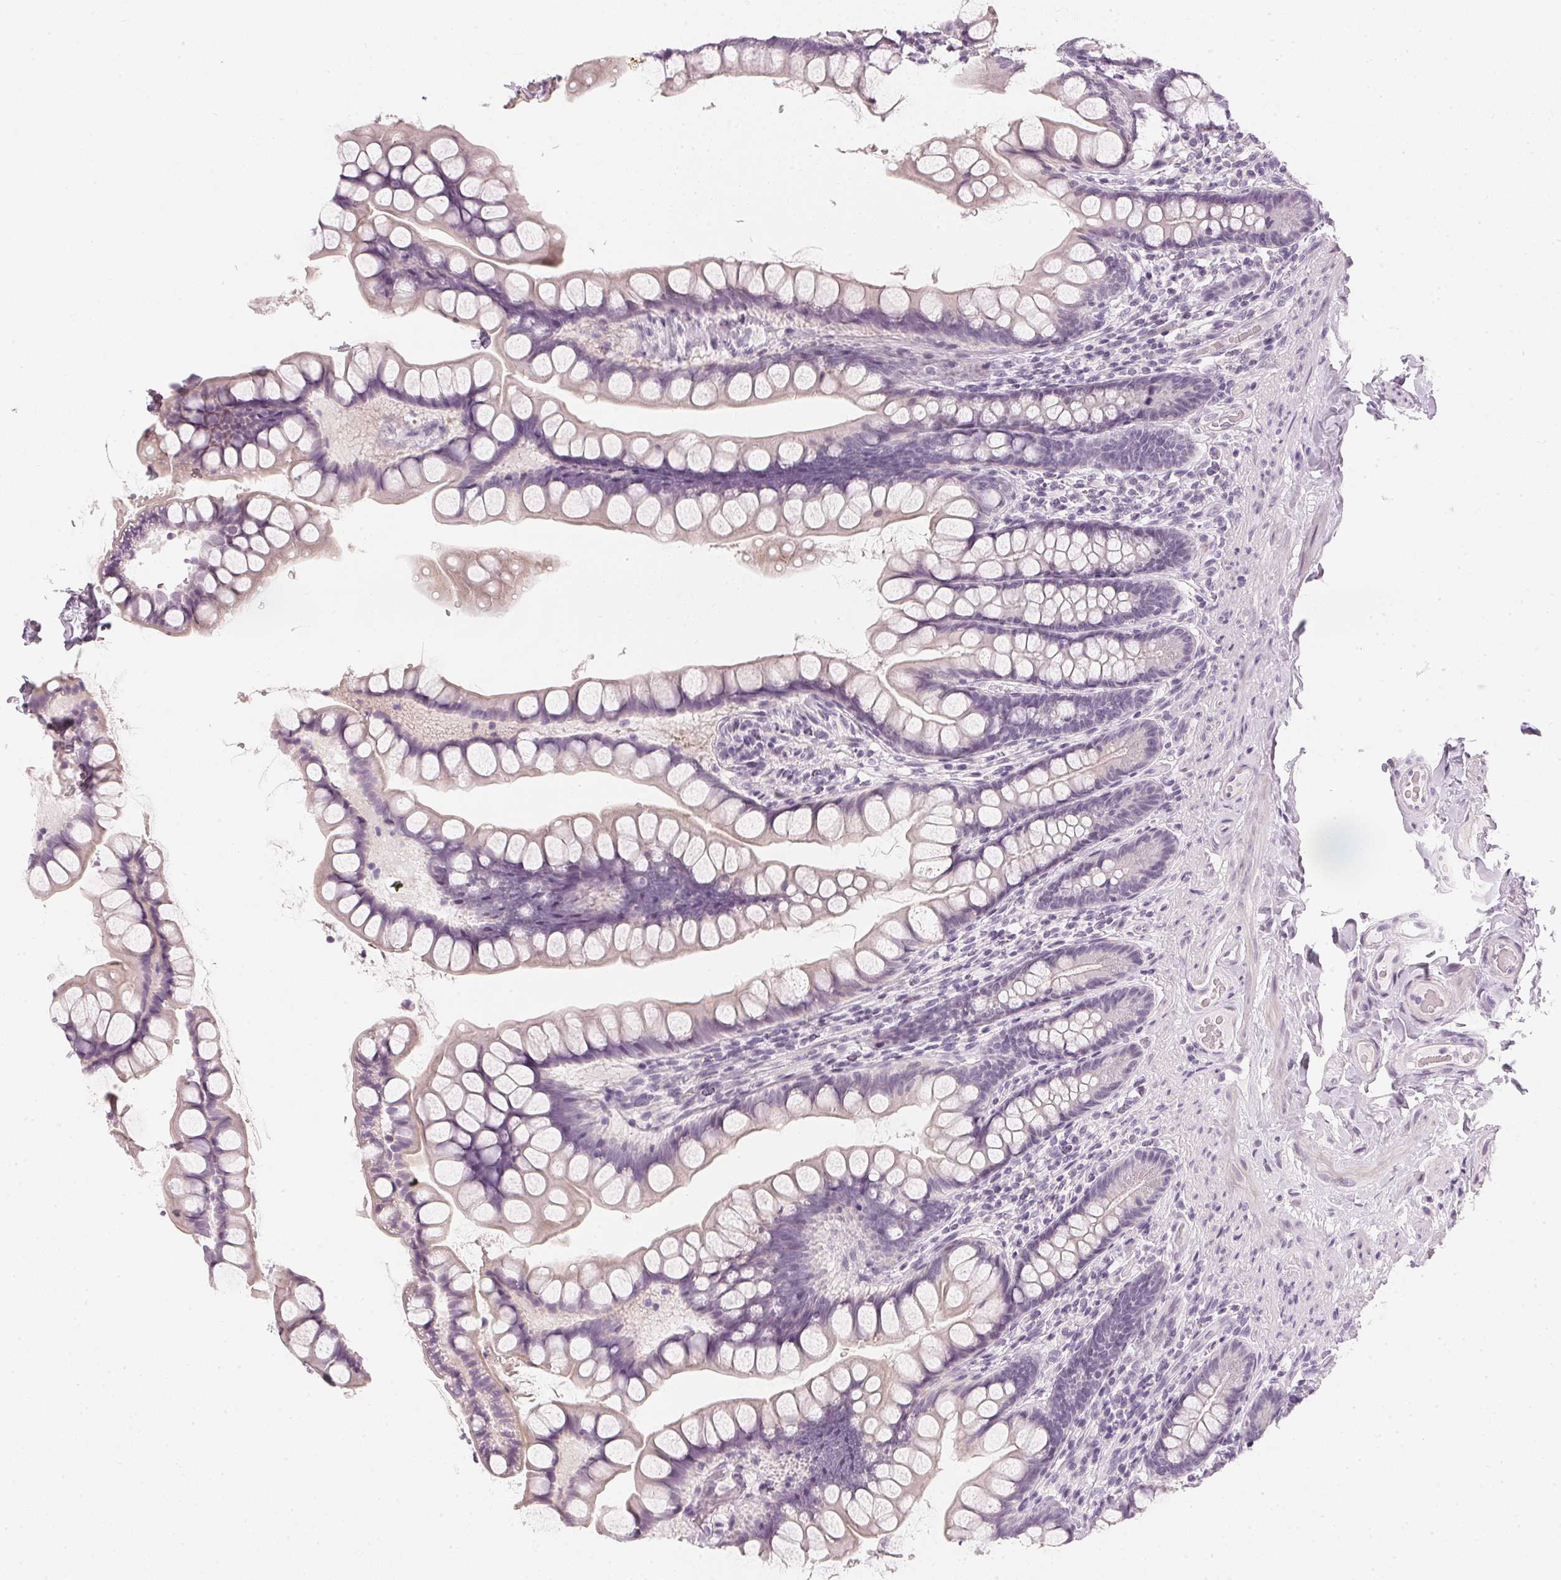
{"staining": {"intensity": "negative", "quantity": "none", "location": "none"}, "tissue": "small intestine", "cell_type": "Glandular cells", "image_type": "normal", "snomed": [{"axis": "morphology", "description": "Normal tissue, NOS"}, {"axis": "topography", "description": "Small intestine"}], "caption": "A micrograph of small intestine stained for a protein shows no brown staining in glandular cells. The staining is performed using DAB brown chromogen with nuclei counter-stained in using hematoxylin.", "gene": "CHST4", "patient": {"sex": "male", "age": 70}}